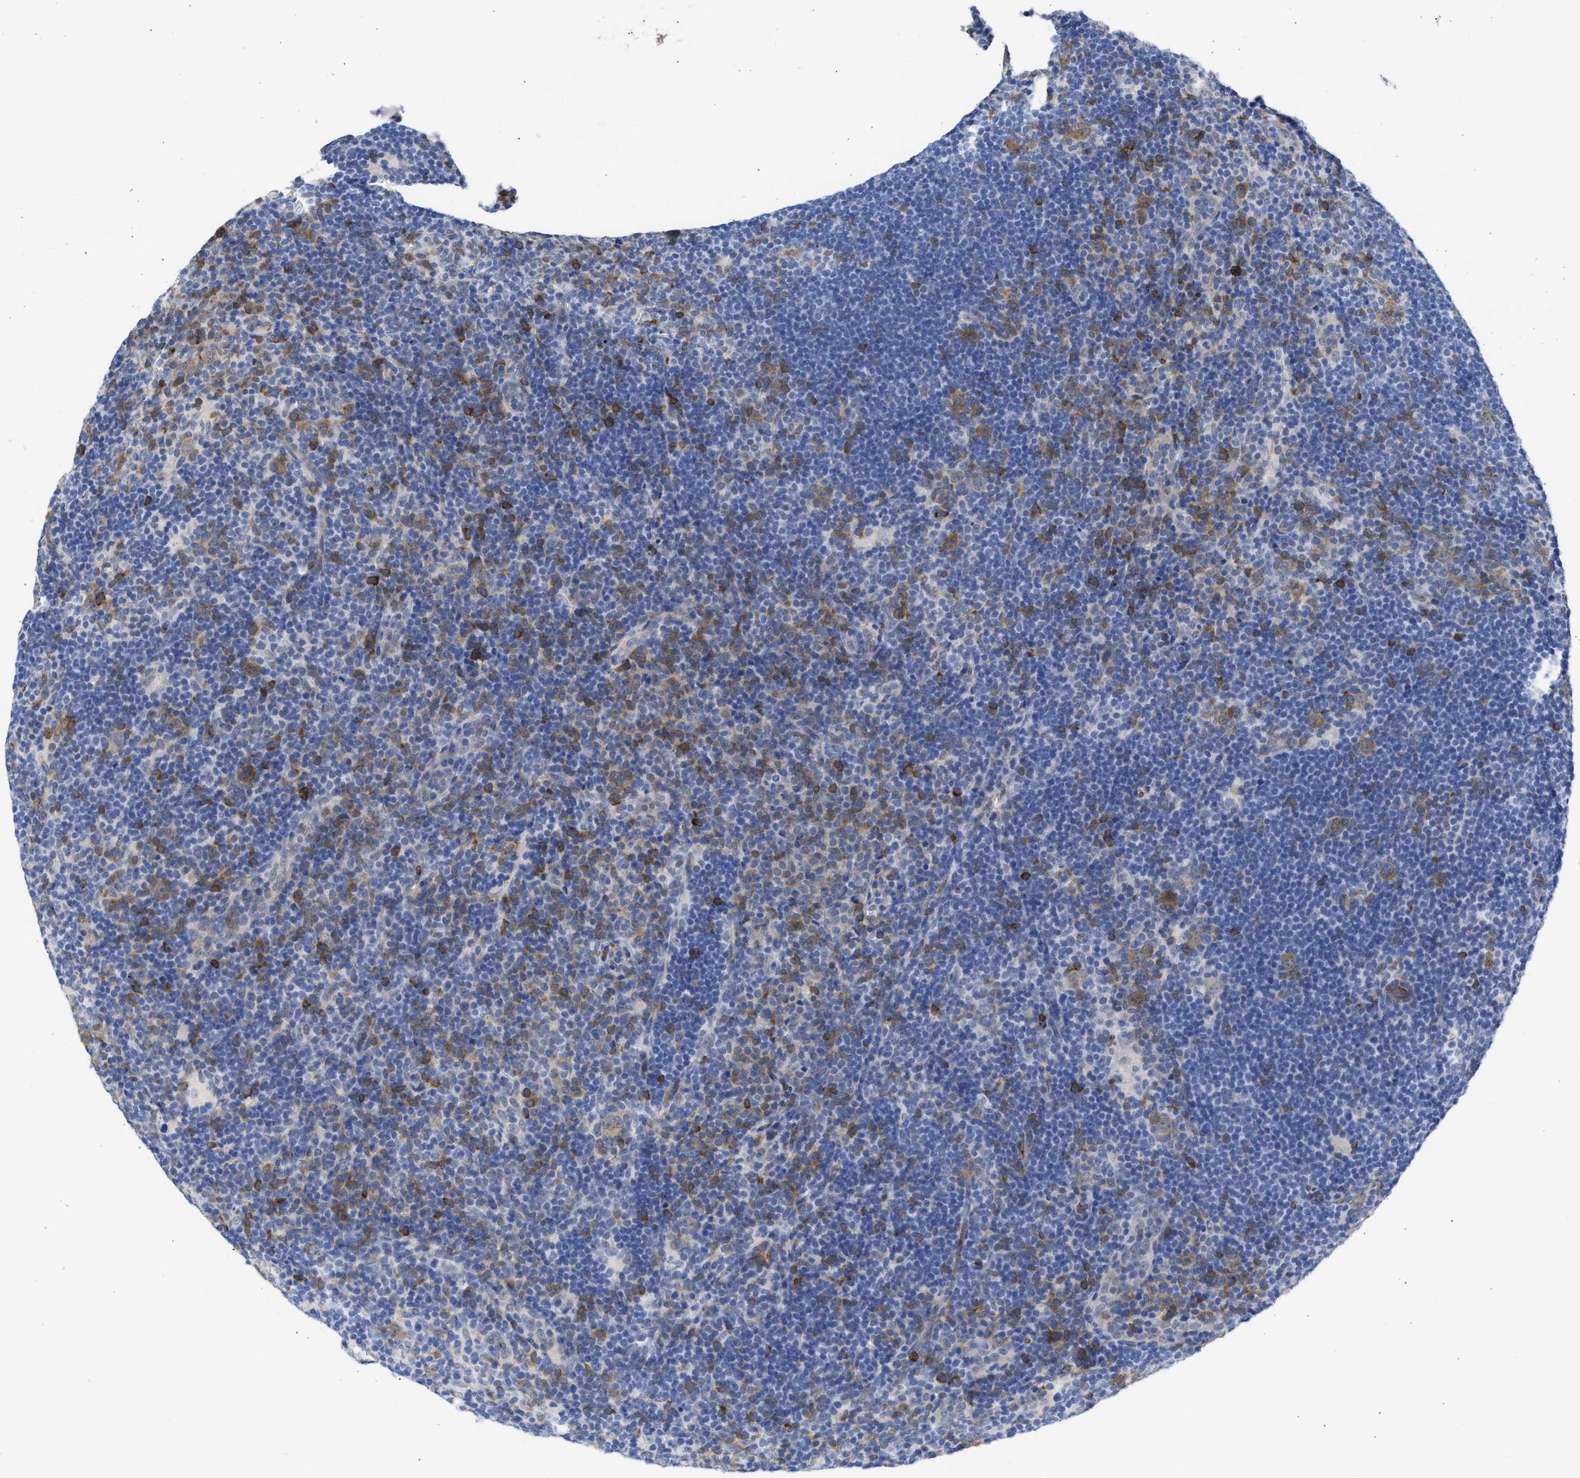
{"staining": {"intensity": "moderate", "quantity": "25%-75%", "location": "cytoplasmic/membranous"}, "tissue": "lymphoma", "cell_type": "Tumor cells", "image_type": "cancer", "snomed": [{"axis": "morphology", "description": "Hodgkin's disease, NOS"}, {"axis": "topography", "description": "Lymph node"}], "caption": "The histopathology image reveals immunohistochemical staining of Hodgkin's disease. There is moderate cytoplasmic/membranous staining is present in about 25%-75% of tumor cells.", "gene": "THRA", "patient": {"sex": "female", "age": 57}}